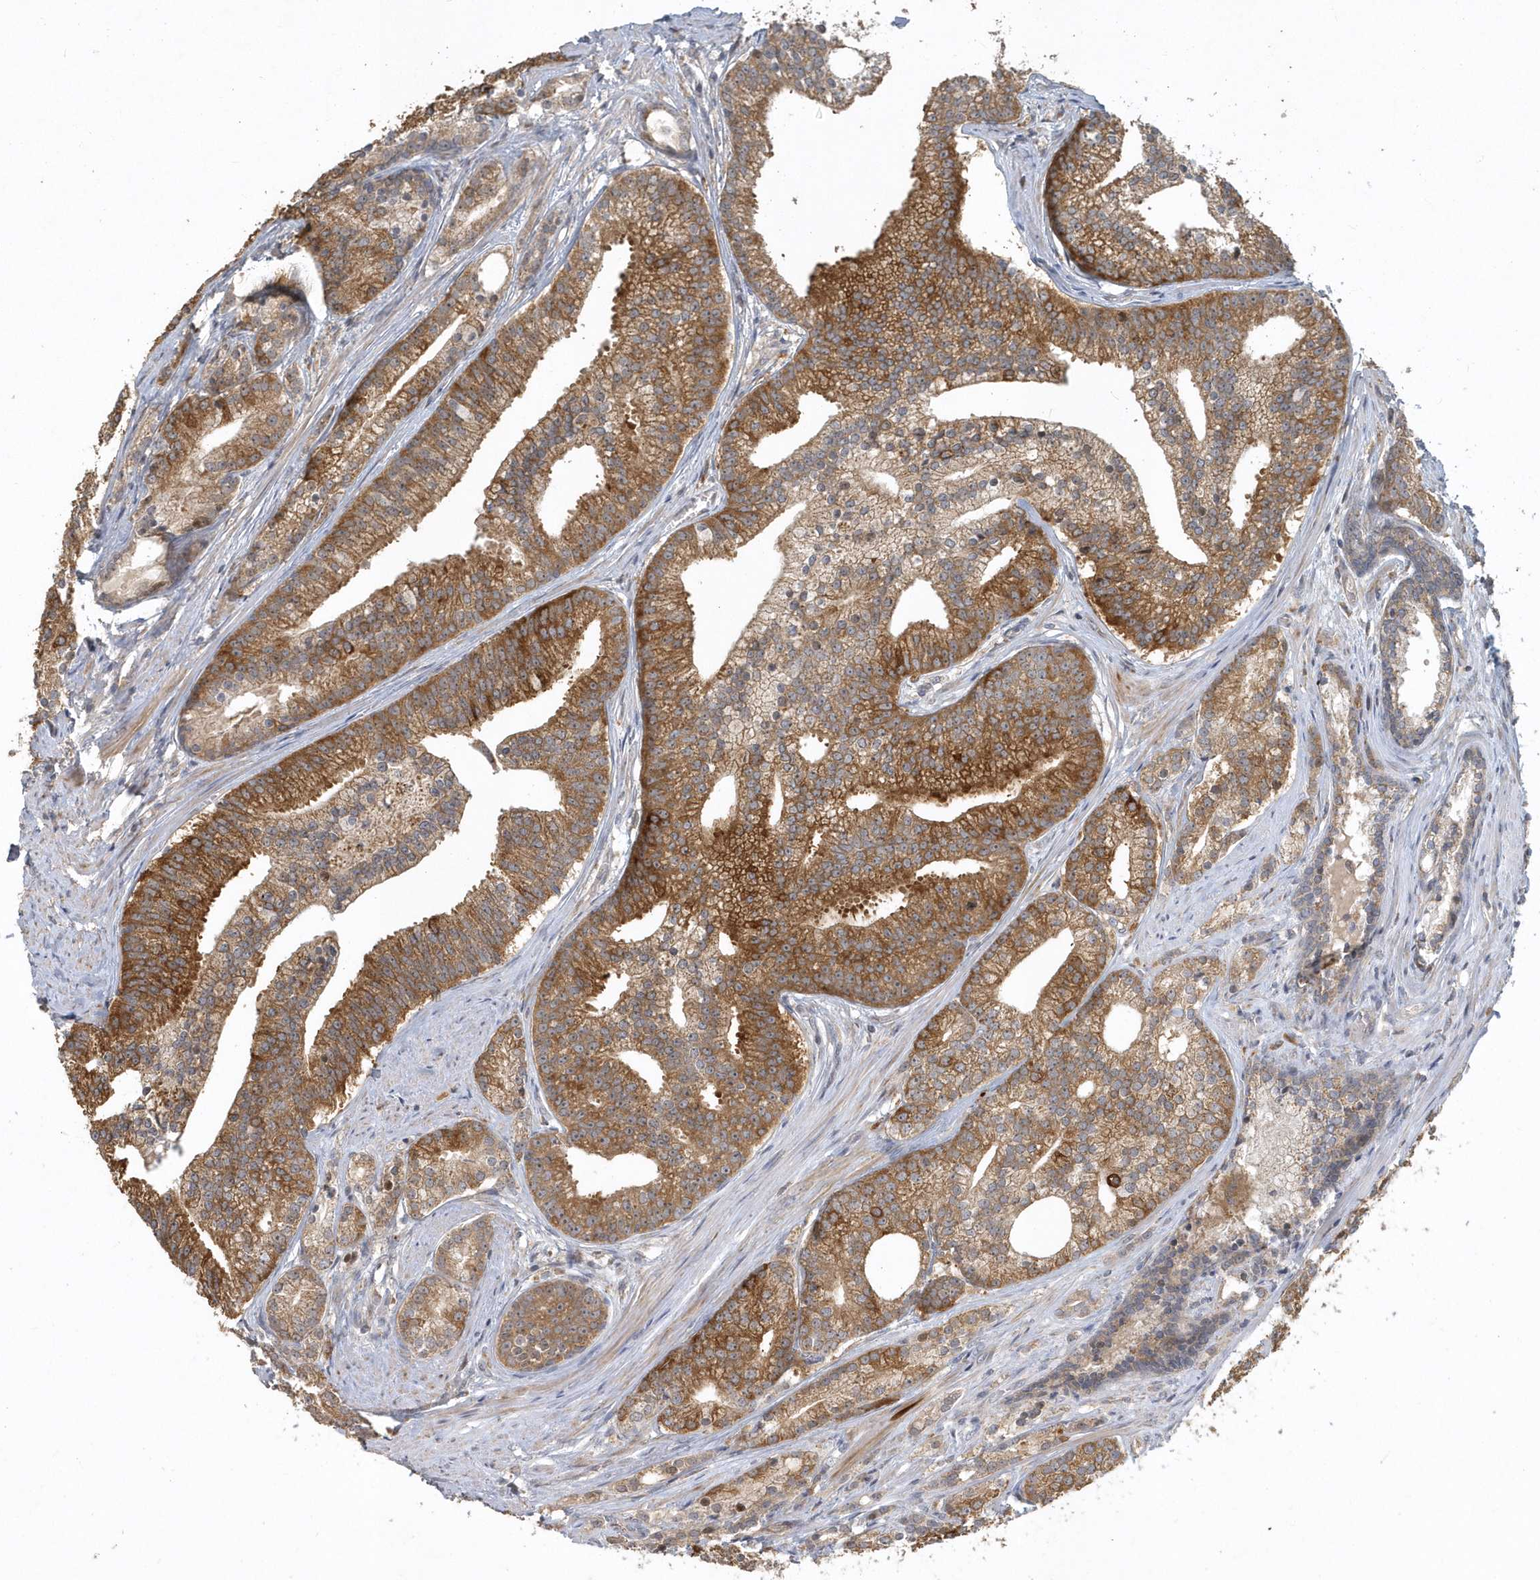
{"staining": {"intensity": "strong", "quantity": ">75%", "location": "cytoplasmic/membranous"}, "tissue": "prostate cancer", "cell_type": "Tumor cells", "image_type": "cancer", "snomed": [{"axis": "morphology", "description": "Adenocarcinoma, Low grade"}, {"axis": "topography", "description": "Prostate"}], "caption": "The image displays immunohistochemical staining of prostate low-grade adenocarcinoma. There is strong cytoplasmic/membranous staining is present in approximately >75% of tumor cells.", "gene": "TRAIP", "patient": {"sex": "male", "age": 71}}